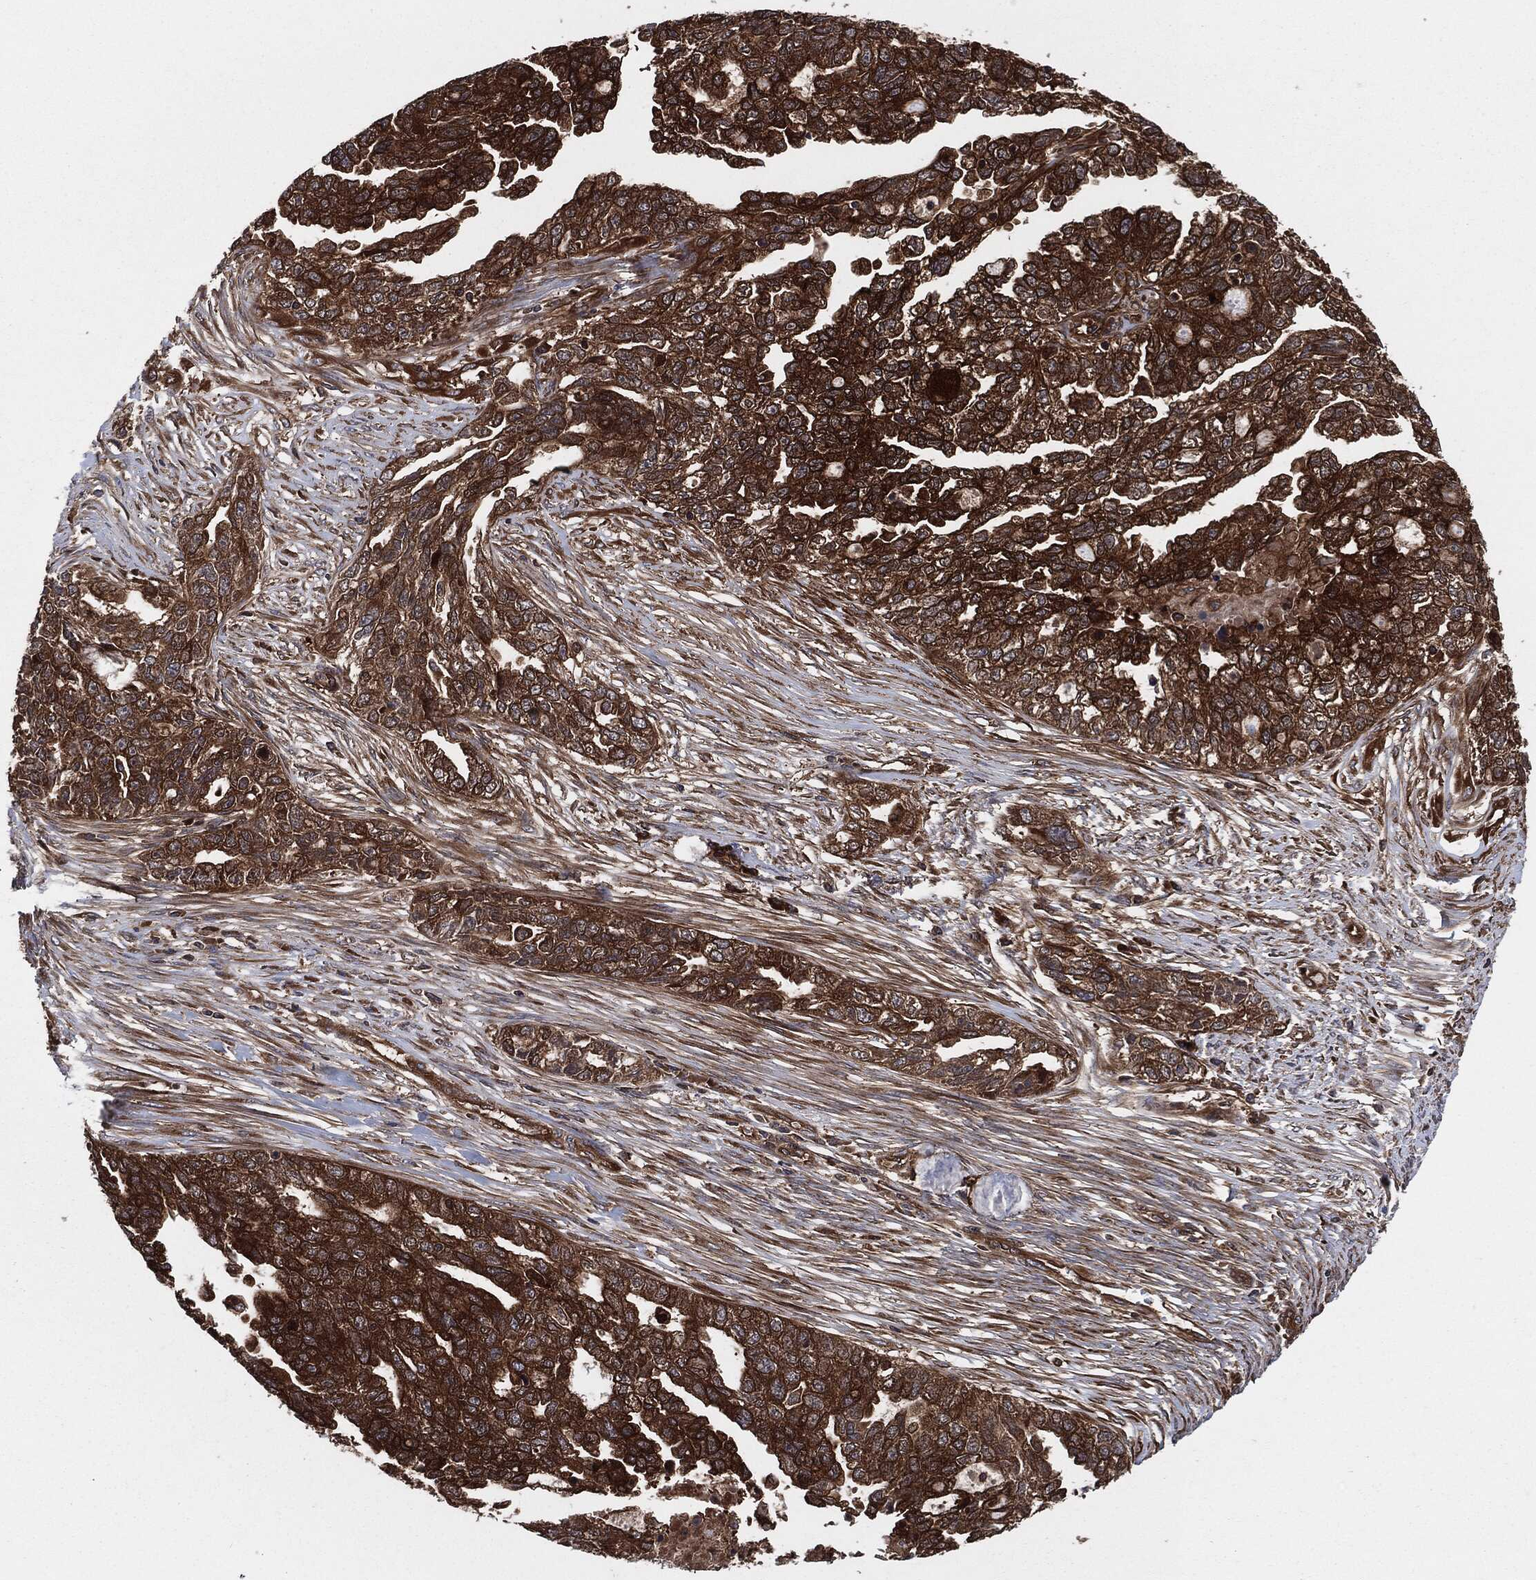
{"staining": {"intensity": "strong", "quantity": ">75%", "location": "cytoplasmic/membranous"}, "tissue": "ovarian cancer", "cell_type": "Tumor cells", "image_type": "cancer", "snomed": [{"axis": "morphology", "description": "Cystadenocarcinoma, serous, NOS"}, {"axis": "topography", "description": "Ovary"}], "caption": "This micrograph displays immunohistochemistry (IHC) staining of ovarian cancer, with high strong cytoplasmic/membranous expression in approximately >75% of tumor cells.", "gene": "XPNPEP1", "patient": {"sex": "female", "age": 51}}